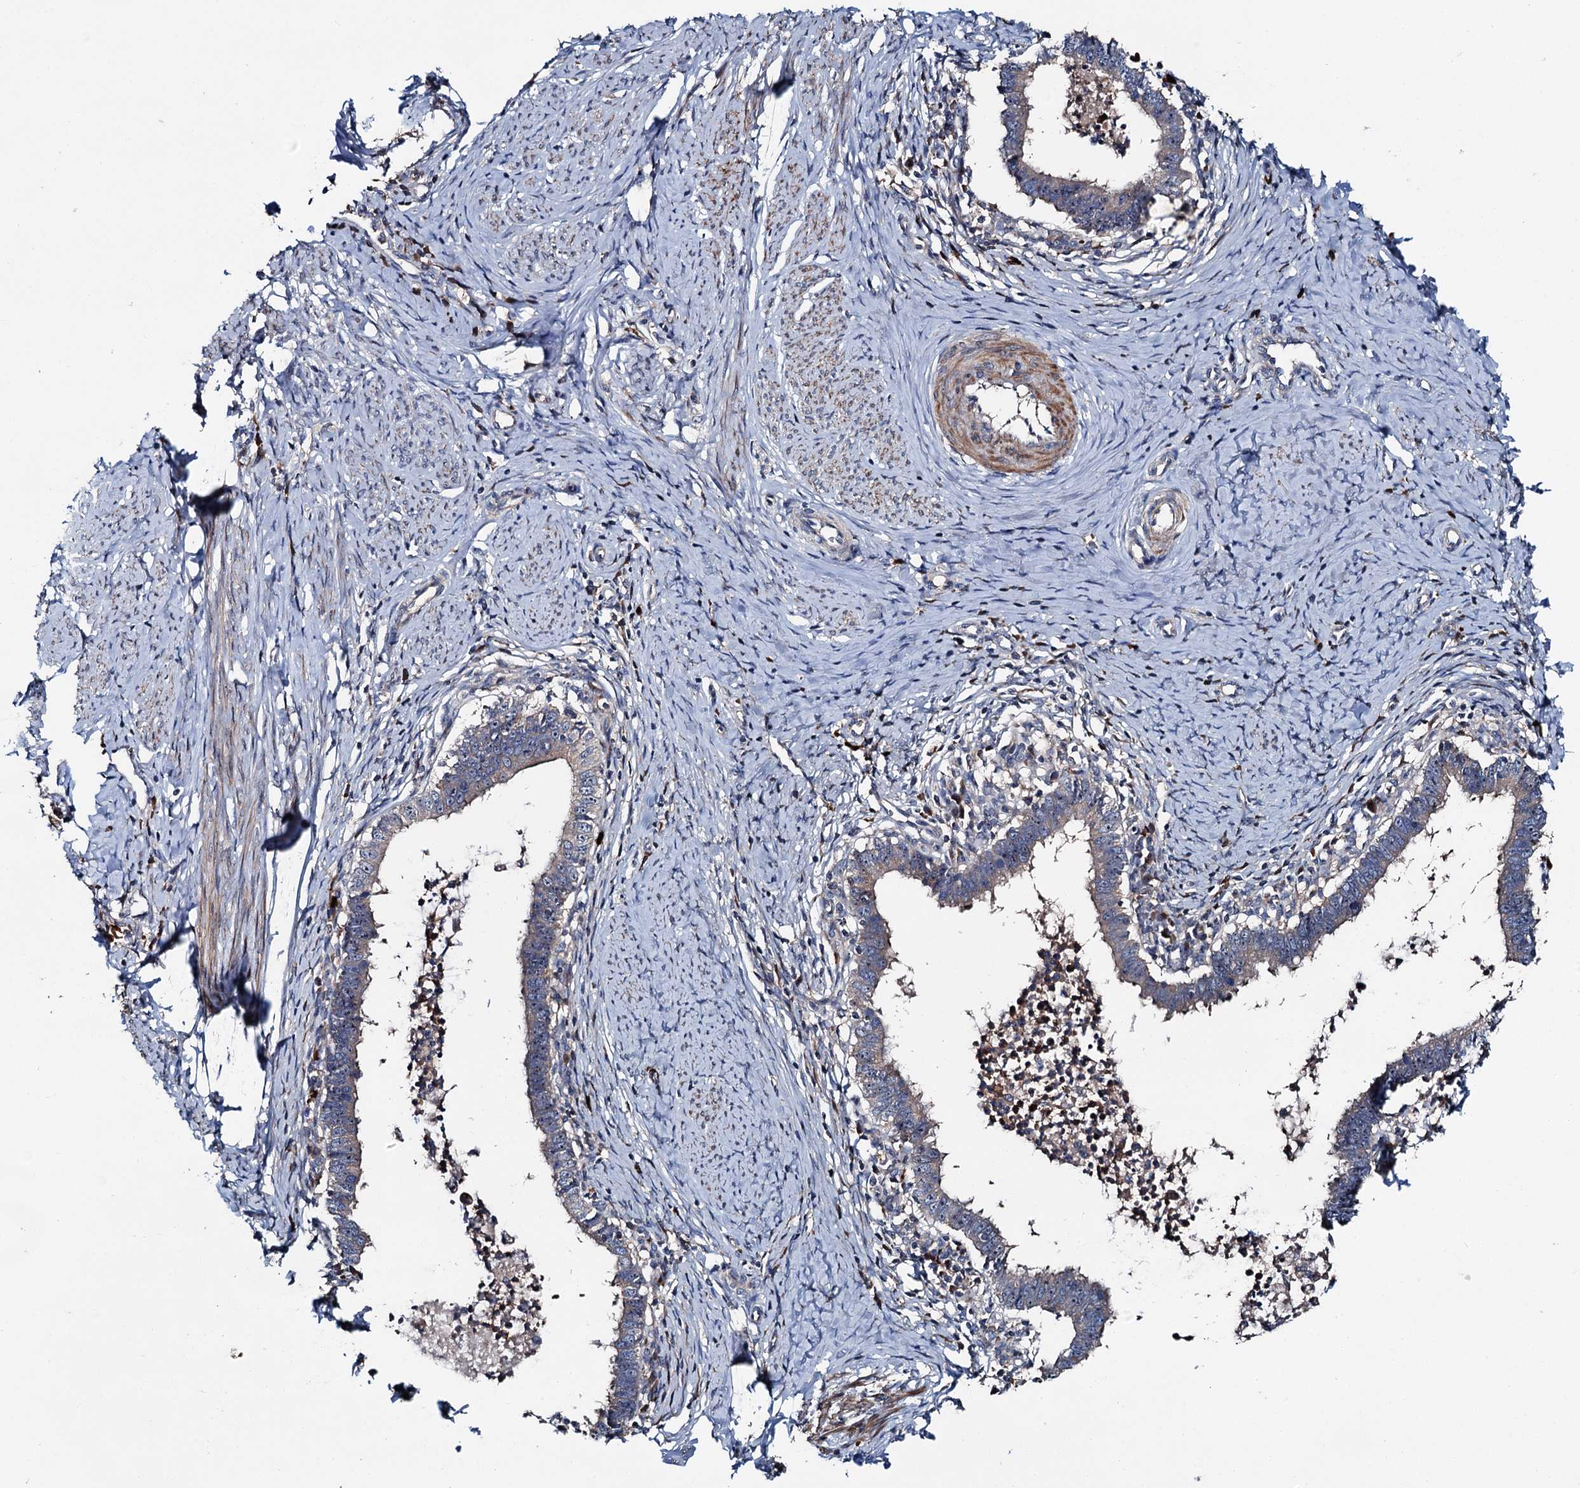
{"staining": {"intensity": "negative", "quantity": "none", "location": "none"}, "tissue": "cervical cancer", "cell_type": "Tumor cells", "image_type": "cancer", "snomed": [{"axis": "morphology", "description": "Adenocarcinoma, NOS"}, {"axis": "topography", "description": "Cervix"}], "caption": "Immunohistochemistry image of cervical cancer (adenocarcinoma) stained for a protein (brown), which shows no positivity in tumor cells.", "gene": "SLC22A25", "patient": {"sex": "female", "age": 36}}